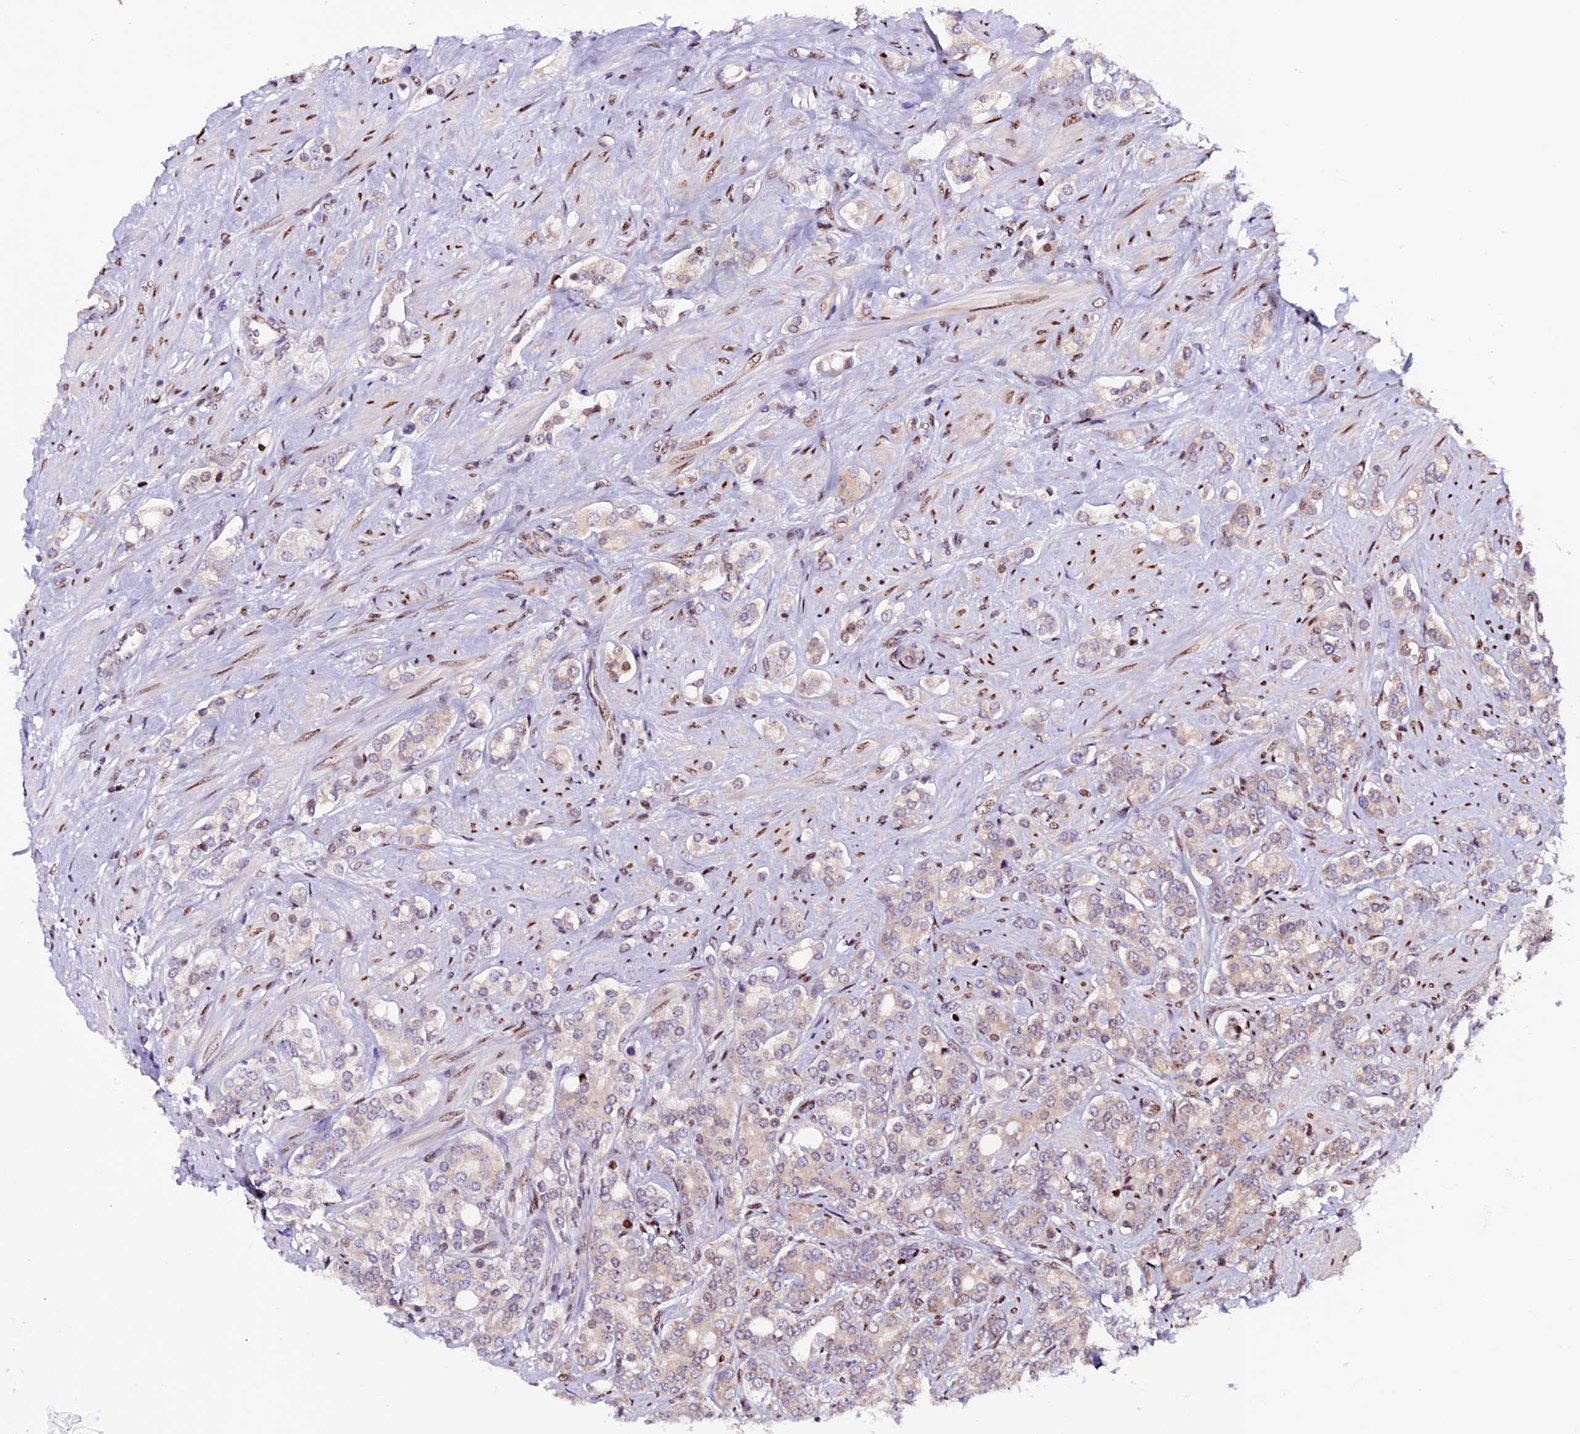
{"staining": {"intensity": "weak", "quantity": "<25%", "location": "nuclear"}, "tissue": "prostate cancer", "cell_type": "Tumor cells", "image_type": "cancer", "snomed": [{"axis": "morphology", "description": "Adenocarcinoma, High grade"}, {"axis": "topography", "description": "Prostate"}], "caption": "Immunohistochemistry of human adenocarcinoma (high-grade) (prostate) displays no positivity in tumor cells.", "gene": "RINL", "patient": {"sex": "male", "age": 62}}